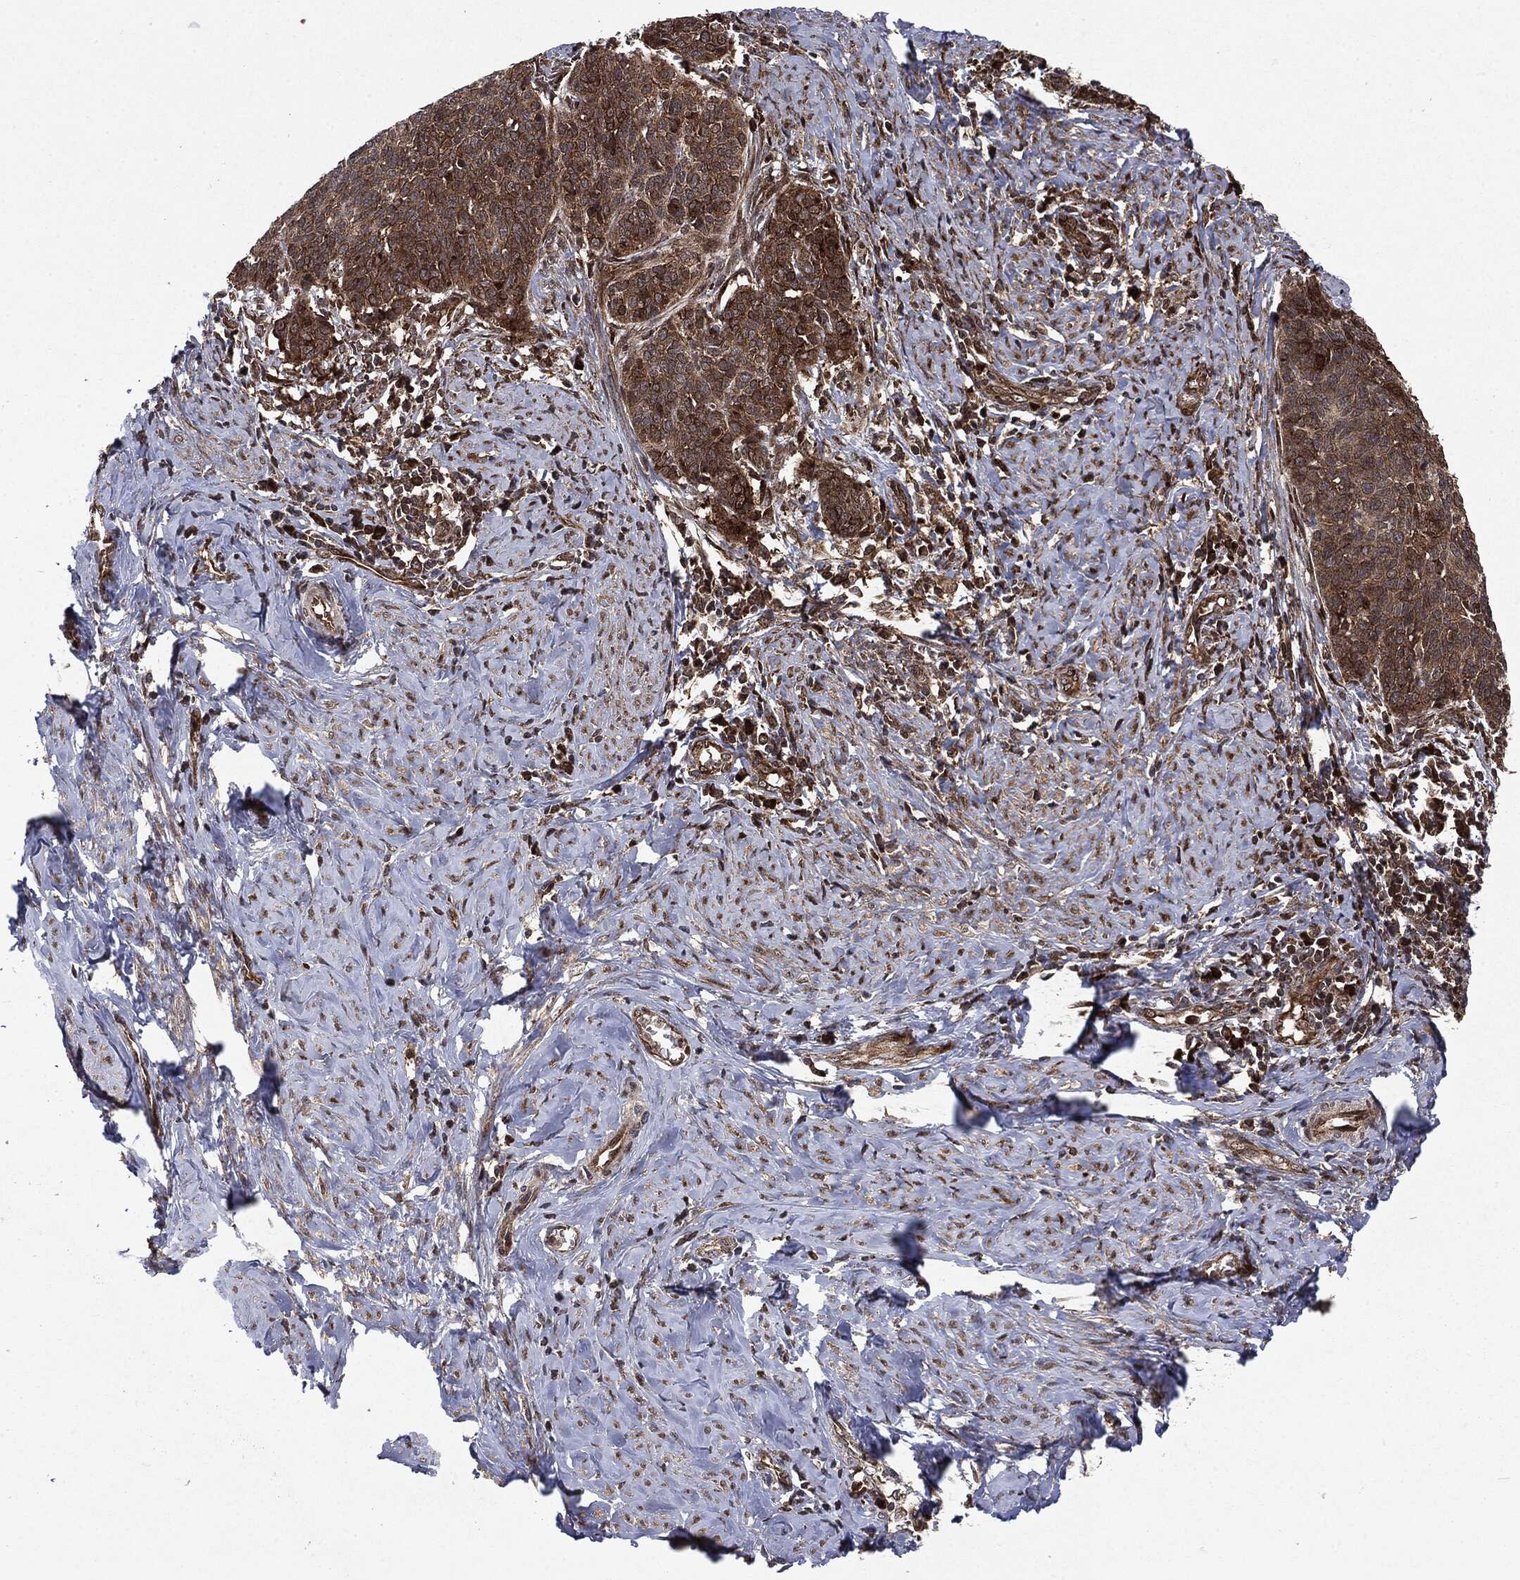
{"staining": {"intensity": "moderate", "quantity": ">75%", "location": "cytoplasmic/membranous"}, "tissue": "cervical cancer", "cell_type": "Tumor cells", "image_type": "cancer", "snomed": [{"axis": "morphology", "description": "Normal tissue, NOS"}, {"axis": "morphology", "description": "Squamous cell carcinoma, NOS"}, {"axis": "topography", "description": "Cervix"}], "caption": "Protein staining of cervical cancer (squamous cell carcinoma) tissue demonstrates moderate cytoplasmic/membranous staining in approximately >75% of tumor cells. (Stains: DAB in brown, nuclei in blue, Microscopy: brightfield microscopy at high magnification).", "gene": "OTUB1", "patient": {"sex": "female", "age": 39}}